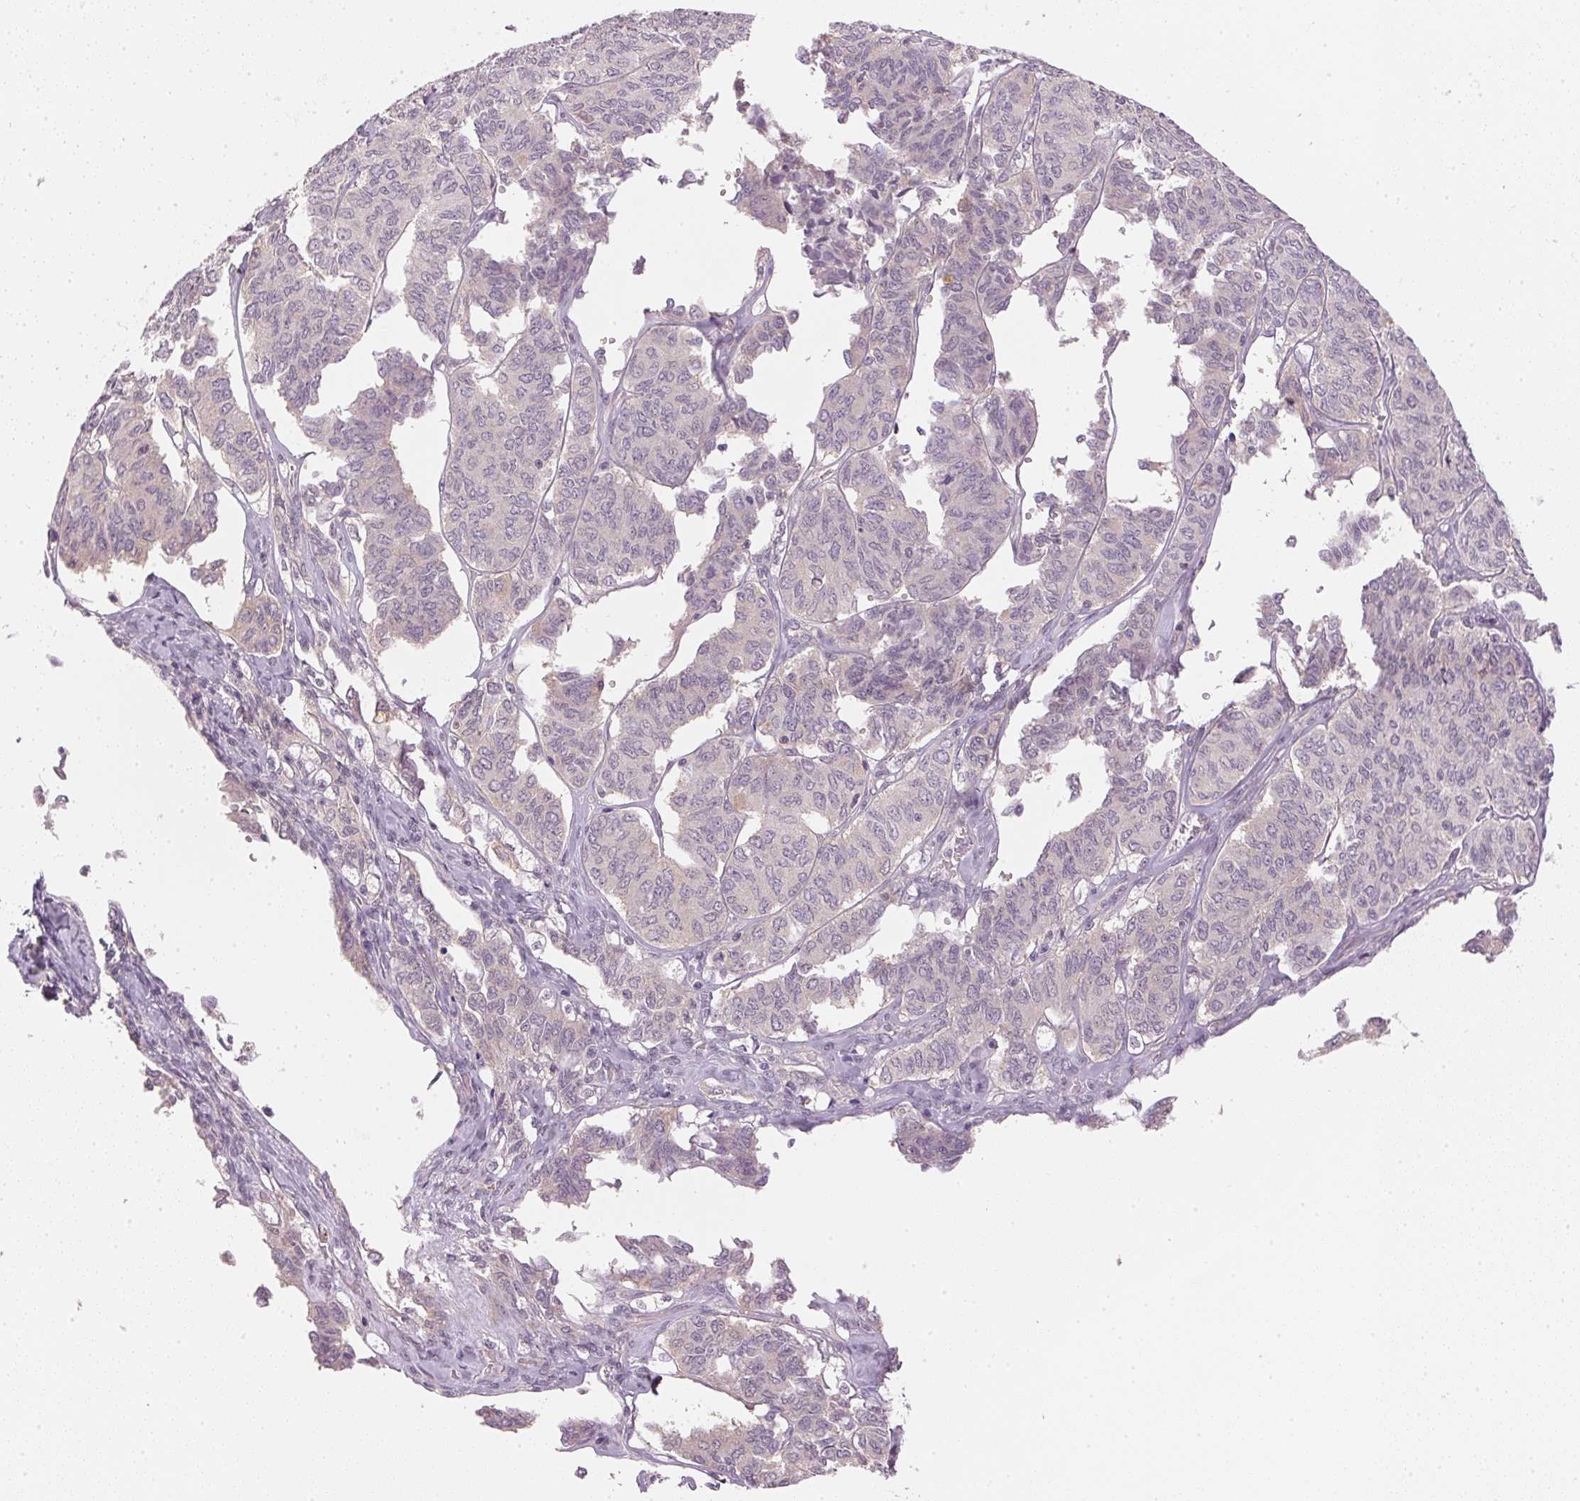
{"staining": {"intensity": "negative", "quantity": "none", "location": "none"}, "tissue": "ovarian cancer", "cell_type": "Tumor cells", "image_type": "cancer", "snomed": [{"axis": "morphology", "description": "Carcinoma, endometroid"}, {"axis": "topography", "description": "Ovary"}], "caption": "Ovarian endometroid carcinoma was stained to show a protein in brown. There is no significant expression in tumor cells. (DAB (3,3'-diaminobenzidine) immunohistochemistry (IHC) with hematoxylin counter stain).", "gene": "KPRP", "patient": {"sex": "female", "age": 80}}